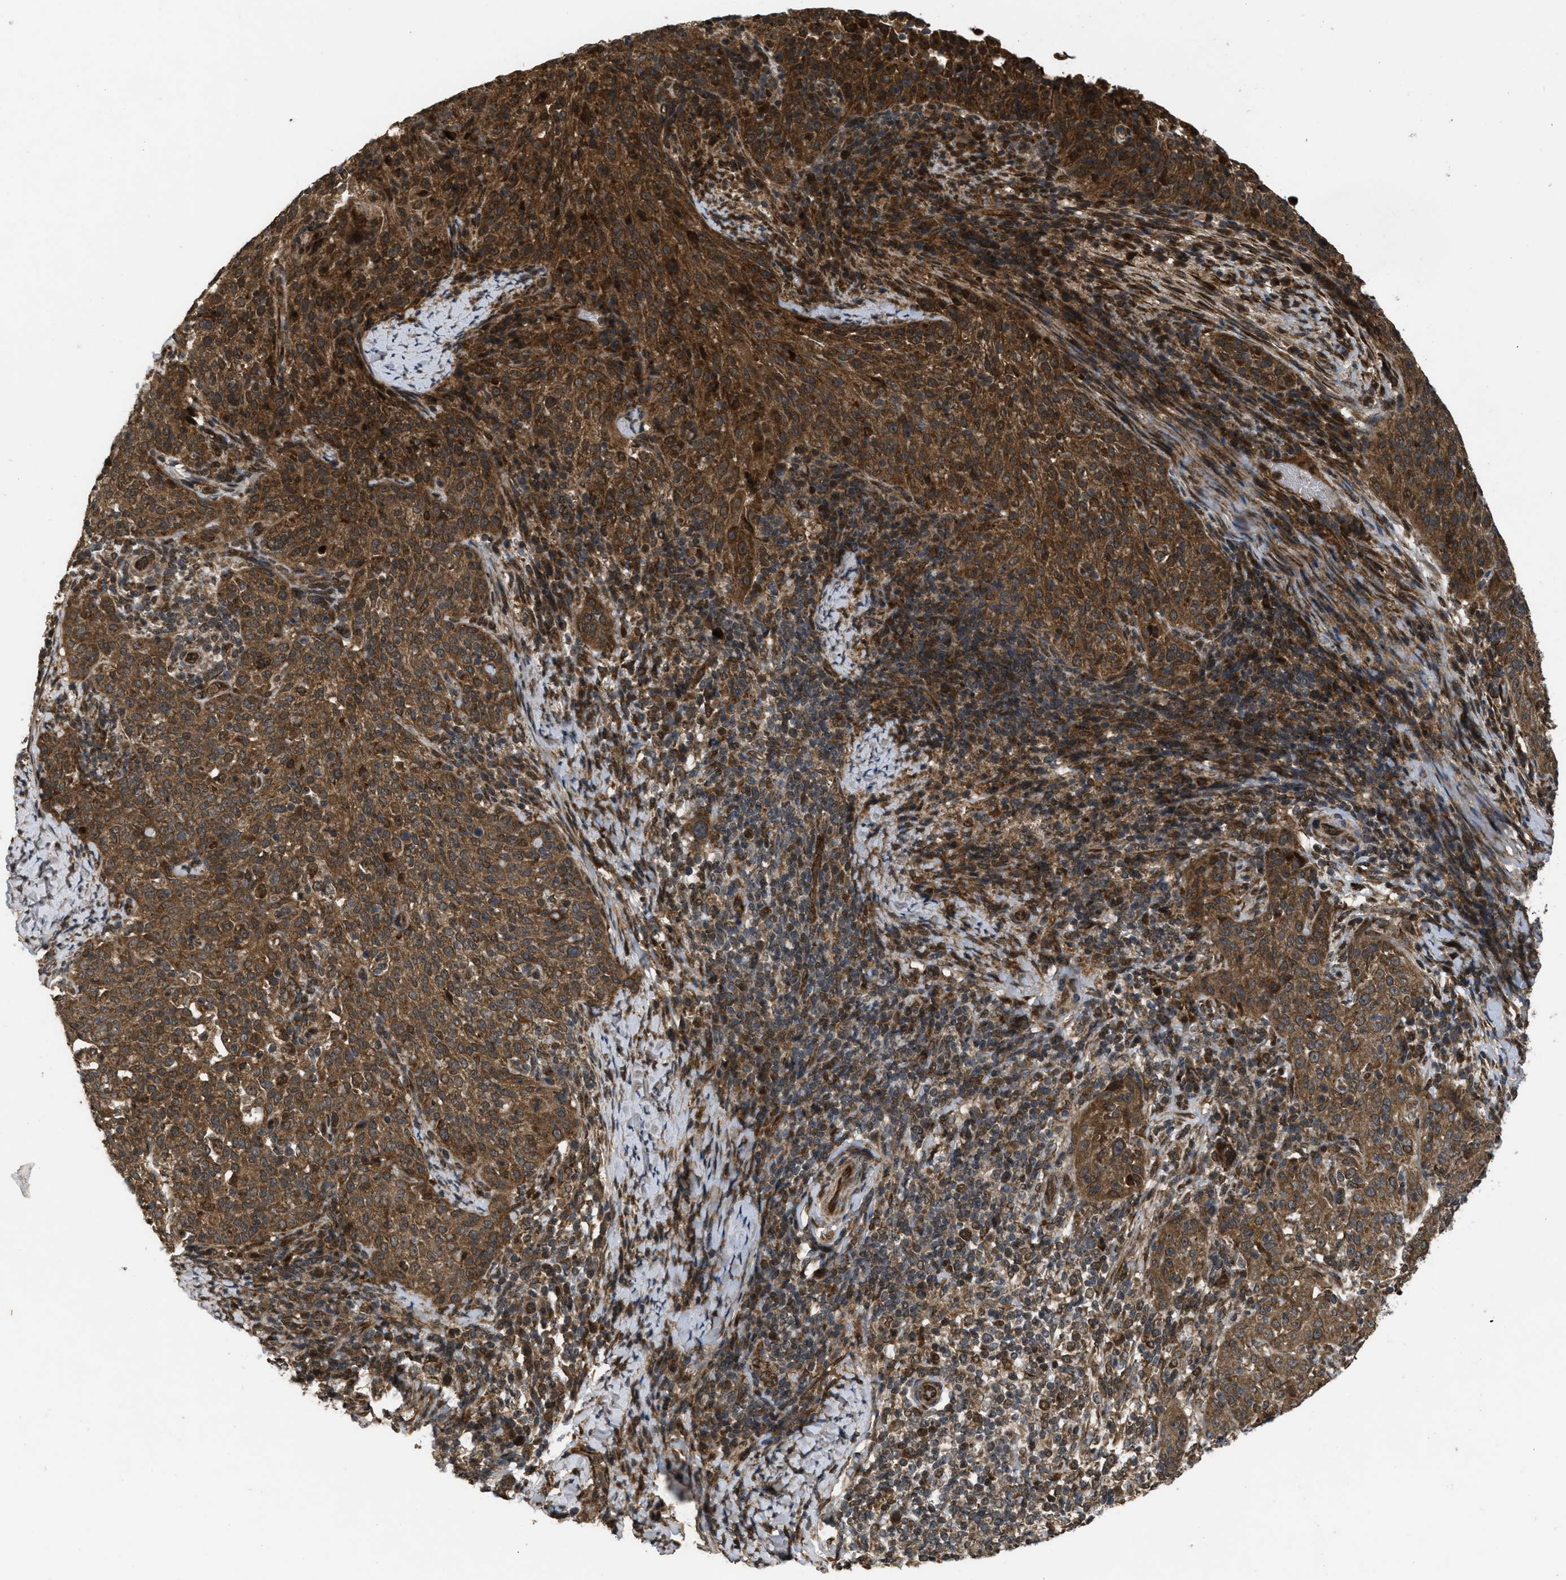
{"staining": {"intensity": "moderate", "quantity": ">75%", "location": "cytoplasmic/membranous,nuclear"}, "tissue": "cervical cancer", "cell_type": "Tumor cells", "image_type": "cancer", "snomed": [{"axis": "morphology", "description": "Squamous cell carcinoma, NOS"}, {"axis": "topography", "description": "Cervix"}], "caption": "This photomicrograph exhibits immunohistochemistry staining of squamous cell carcinoma (cervical), with medium moderate cytoplasmic/membranous and nuclear positivity in approximately >75% of tumor cells.", "gene": "SPTLC1", "patient": {"sex": "female", "age": 51}}